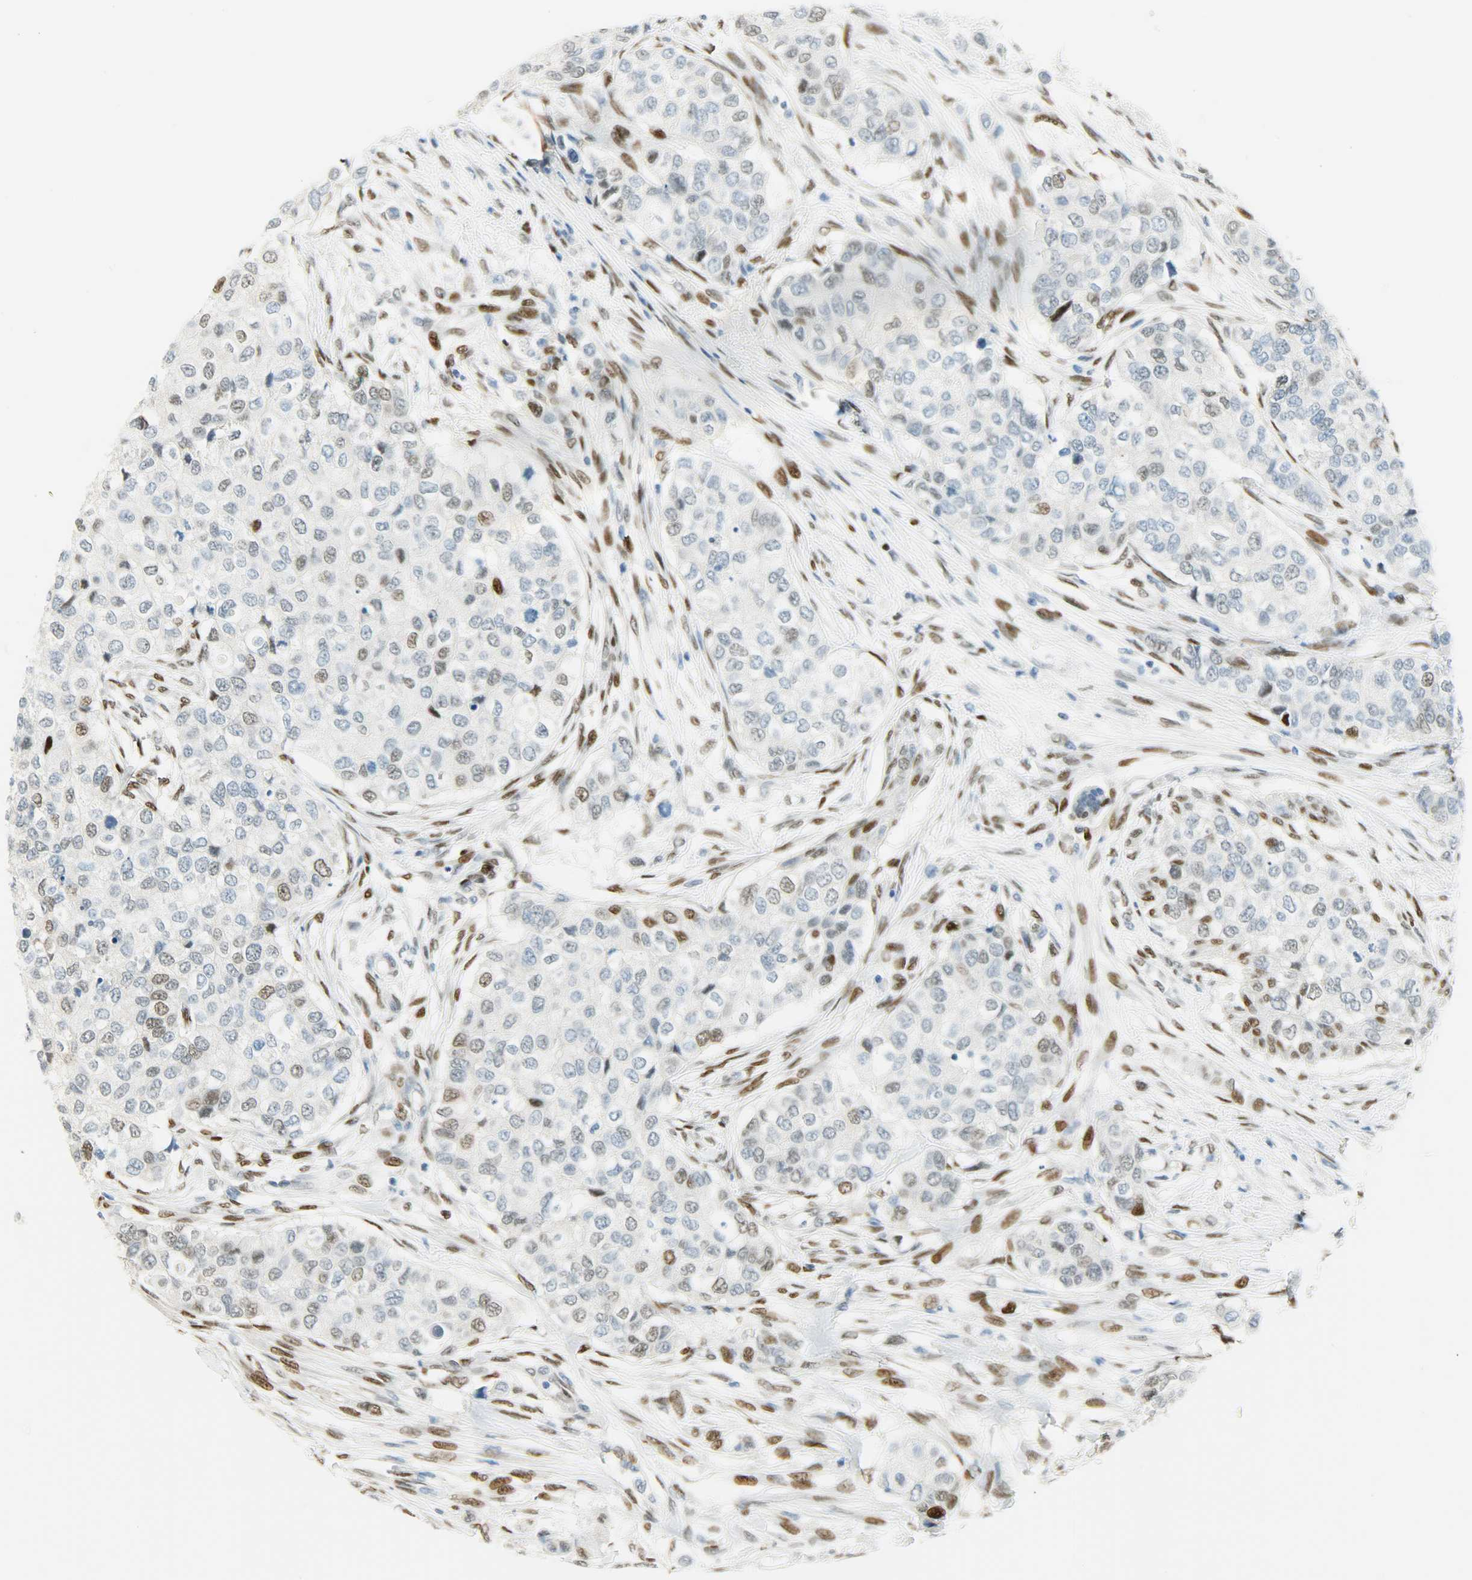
{"staining": {"intensity": "moderate", "quantity": "25%-75%", "location": "nuclear"}, "tissue": "breast cancer", "cell_type": "Tumor cells", "image_type": "cancer", "snomed": [{"axis": "morphology", "description": "Normal tissue, NOS"}, {"axis": "morphology", "description": "Duct carcinoma"}, {"axis": "topography", "description": "Breast"}], "caption": "The image shows staining of intraductal carcinoma (breast), revealing moderate nuclear protein expression (brown color) within tumor cells.", "gene": "JUNB", "patient": {"sex": "female", "age": 49}}